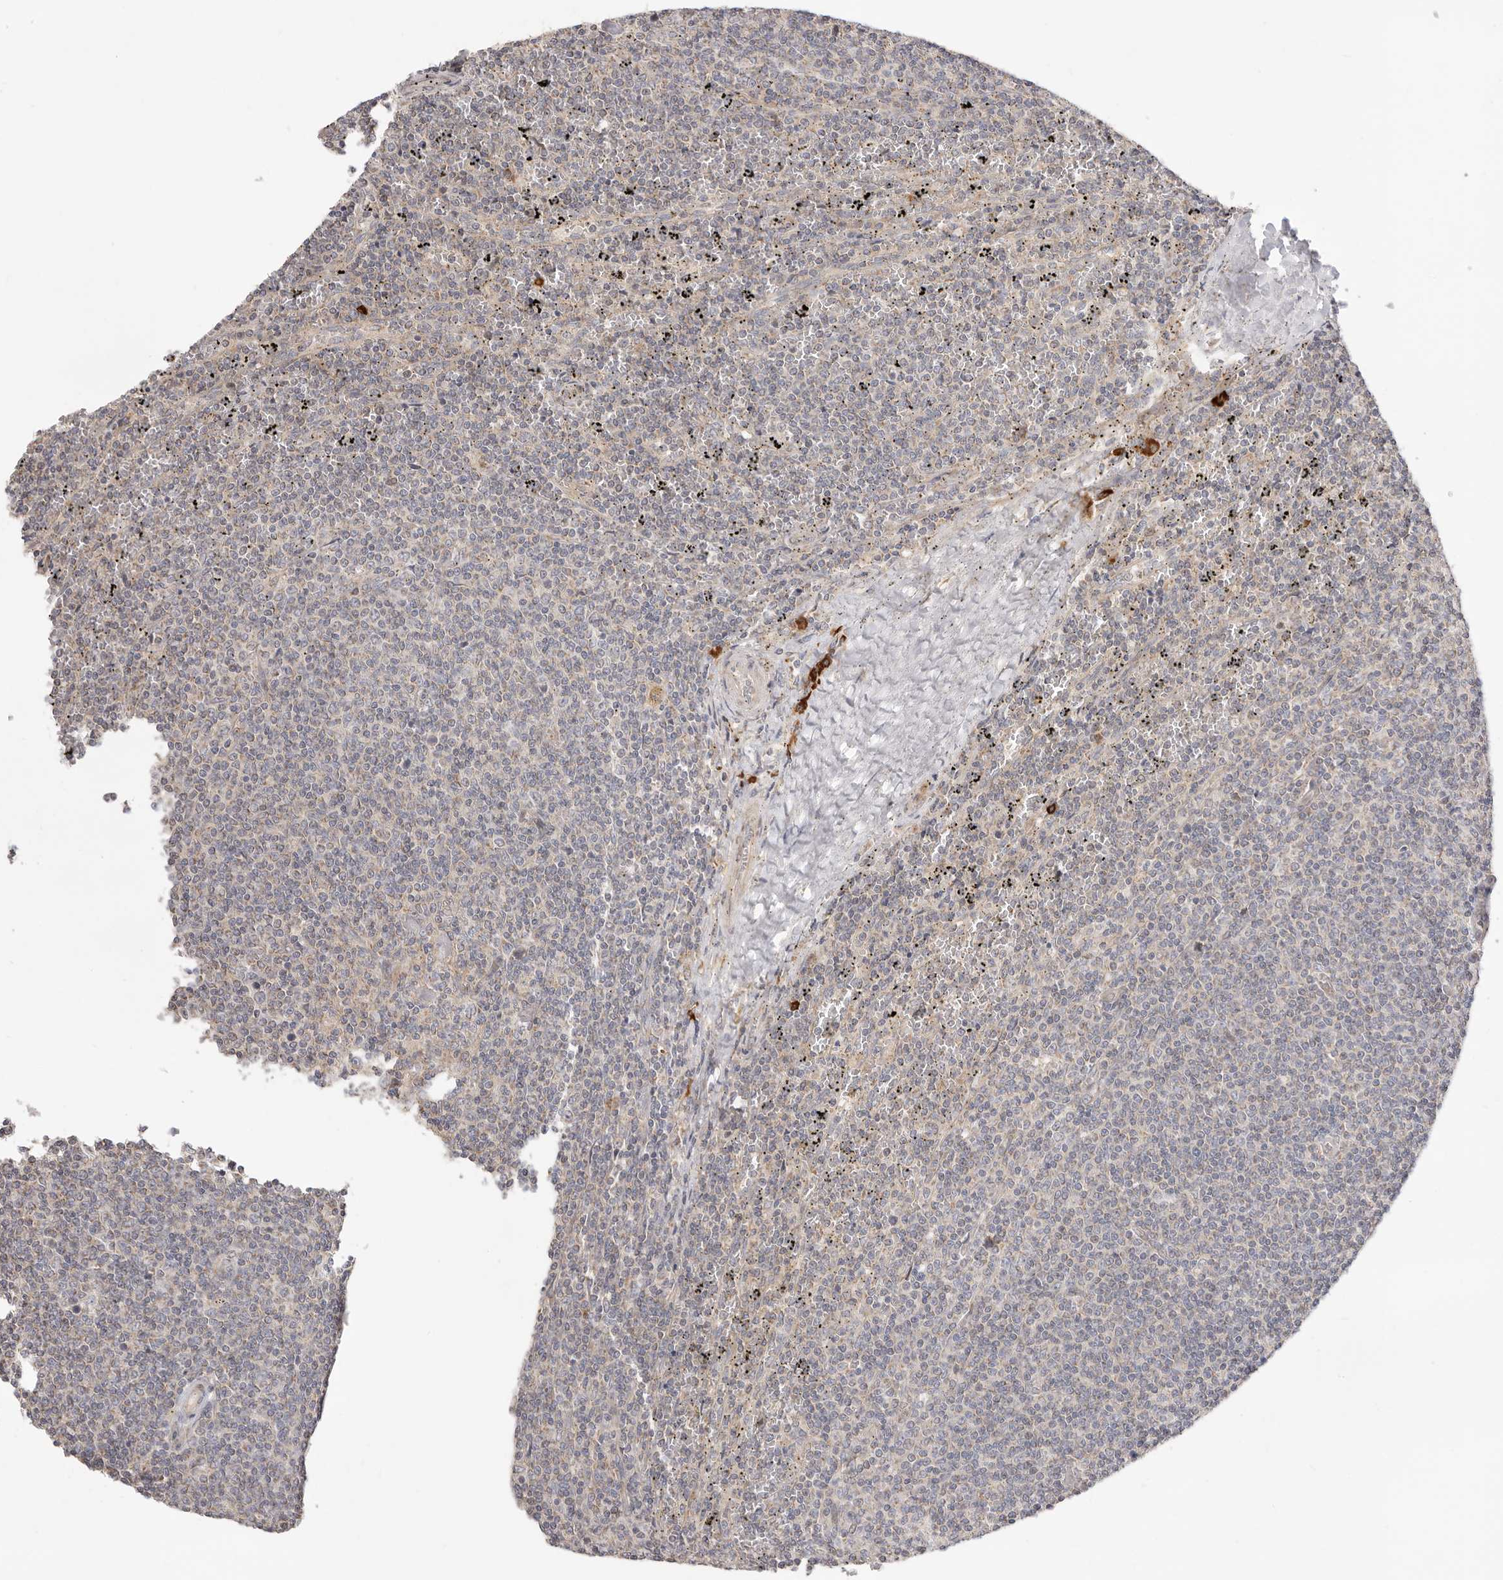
{"staining": {"intensity": "negative", "quantity": "none", "location": "none"}, "tissue": "lymphoma", "cell_type": "Tumor cells", "image_type": "cancer", "snomed": [{"axis": "morphology", "description": "Malignant lymphoma, non-Hodgkin's type, Low grade"}, {"axis": "topography", "description": "Spleen"}], "caption": "An immunohistochemistry (IHC) photomicrograph of lymphoma is shown. There is no staining in tumor cells of lymphoma.", "gene": "USH1C", "patient": {"sex": "female", "age": 50}}